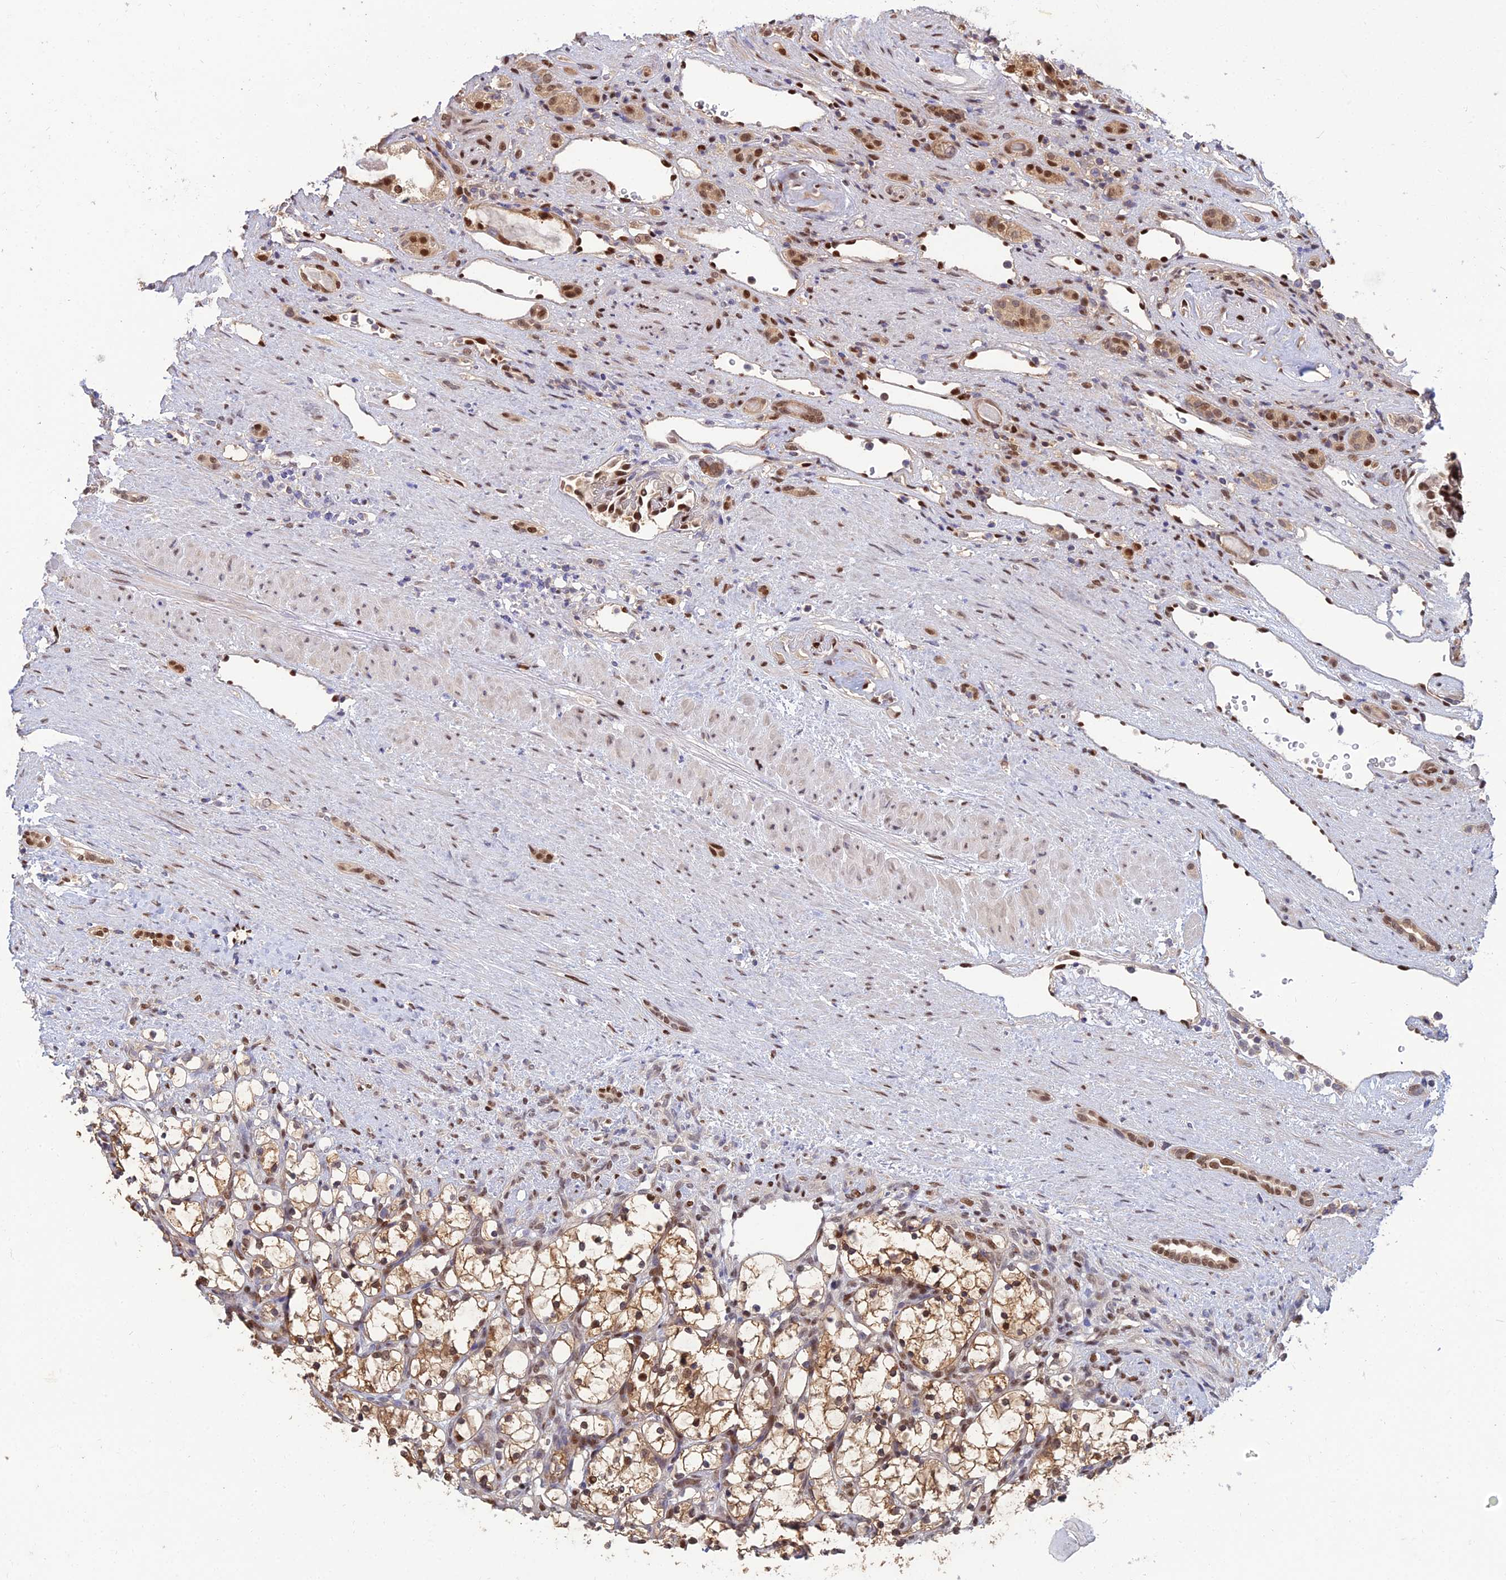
{"staining": {"intensity": "moderate", "quantity": ">75%", "location": "cytoplasmic/membranous,nuclear"}, "tissue": "renal cancer", "cell_type": "Tumor cells", "image_type": "cancer", "snomed": [{"axis": "morphology", "description": "Adenocarcinoma, NOS"}, {"axis": "topography", "description": "Kidney"}], "caption": "Protein expression analysis of human renal cancer reveals moderate cytoplasmic/membranous and nuclear expression in approximately >75% of tumor cells. The protein of interest is stained brown, and the nuclei are stained in blue (DAB (3,3'-diaminobenzidine) IHC with brightfield microscopy, high magnification).", "gene": "DNPEP", "patient": {"sex": "female", "age": 69}}